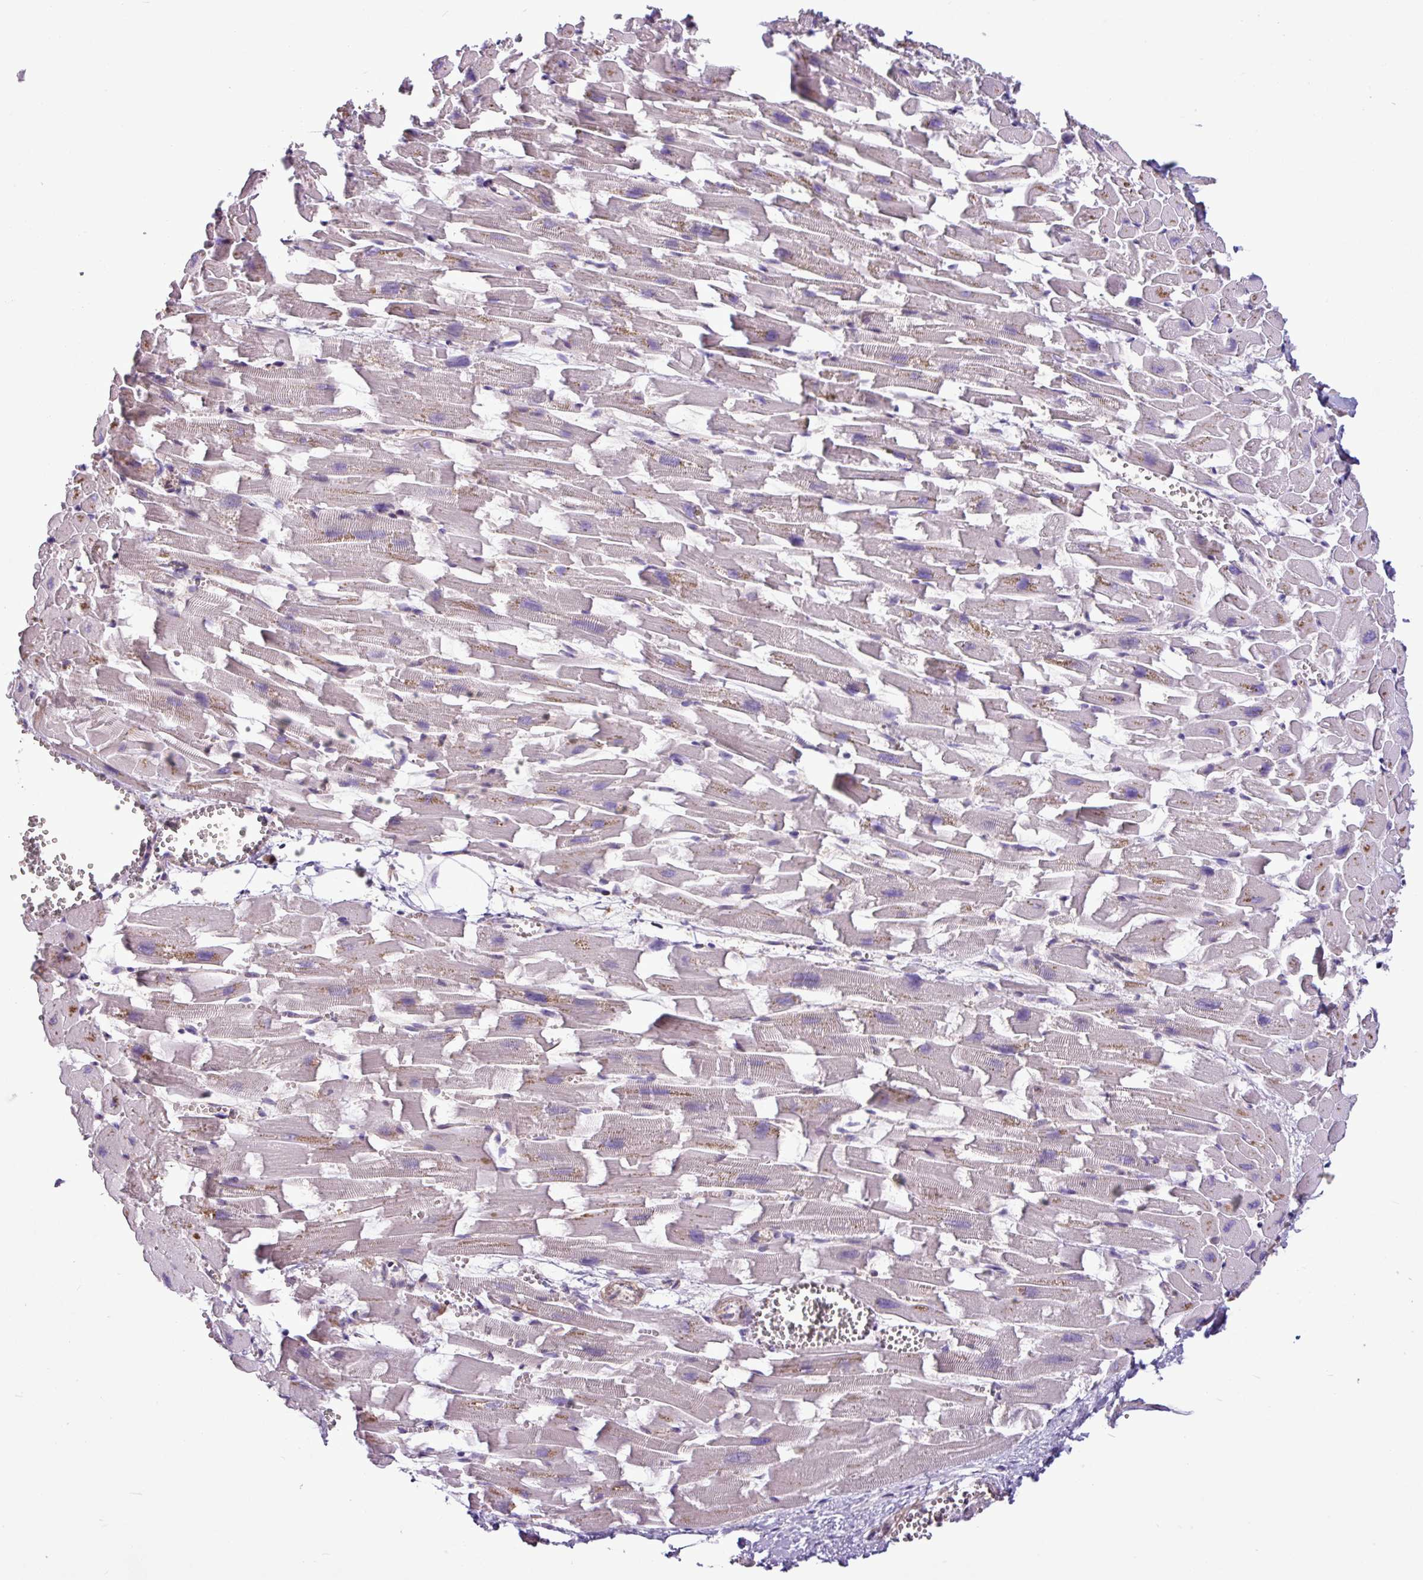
{"staining": {"intensity": "moderate", "quantity": "<25%", "location": "cytoplasmic/membranous"}, "tissue": "heart muscle", "cell_type": "Cardiomyocytes", "image_type": "normal", "snomed": [{"axis": "morphology", "description": "Normal tissue, NOS"}, {"axis": "topography", "description": "Heart"}], "caption": "Cardiomyocytes display moderate cytoplasmic/membranous positivity in about <25% of cells in benign heart muscle. The protein of interest is stained brown, and the nuclei are stained in blue (DAB (3,3'-diaminobenzidine) IHC with brightfield microscopy, high magnification).", "gene": "MROH2A", "patient": {"sex": "female", "age": 64}}